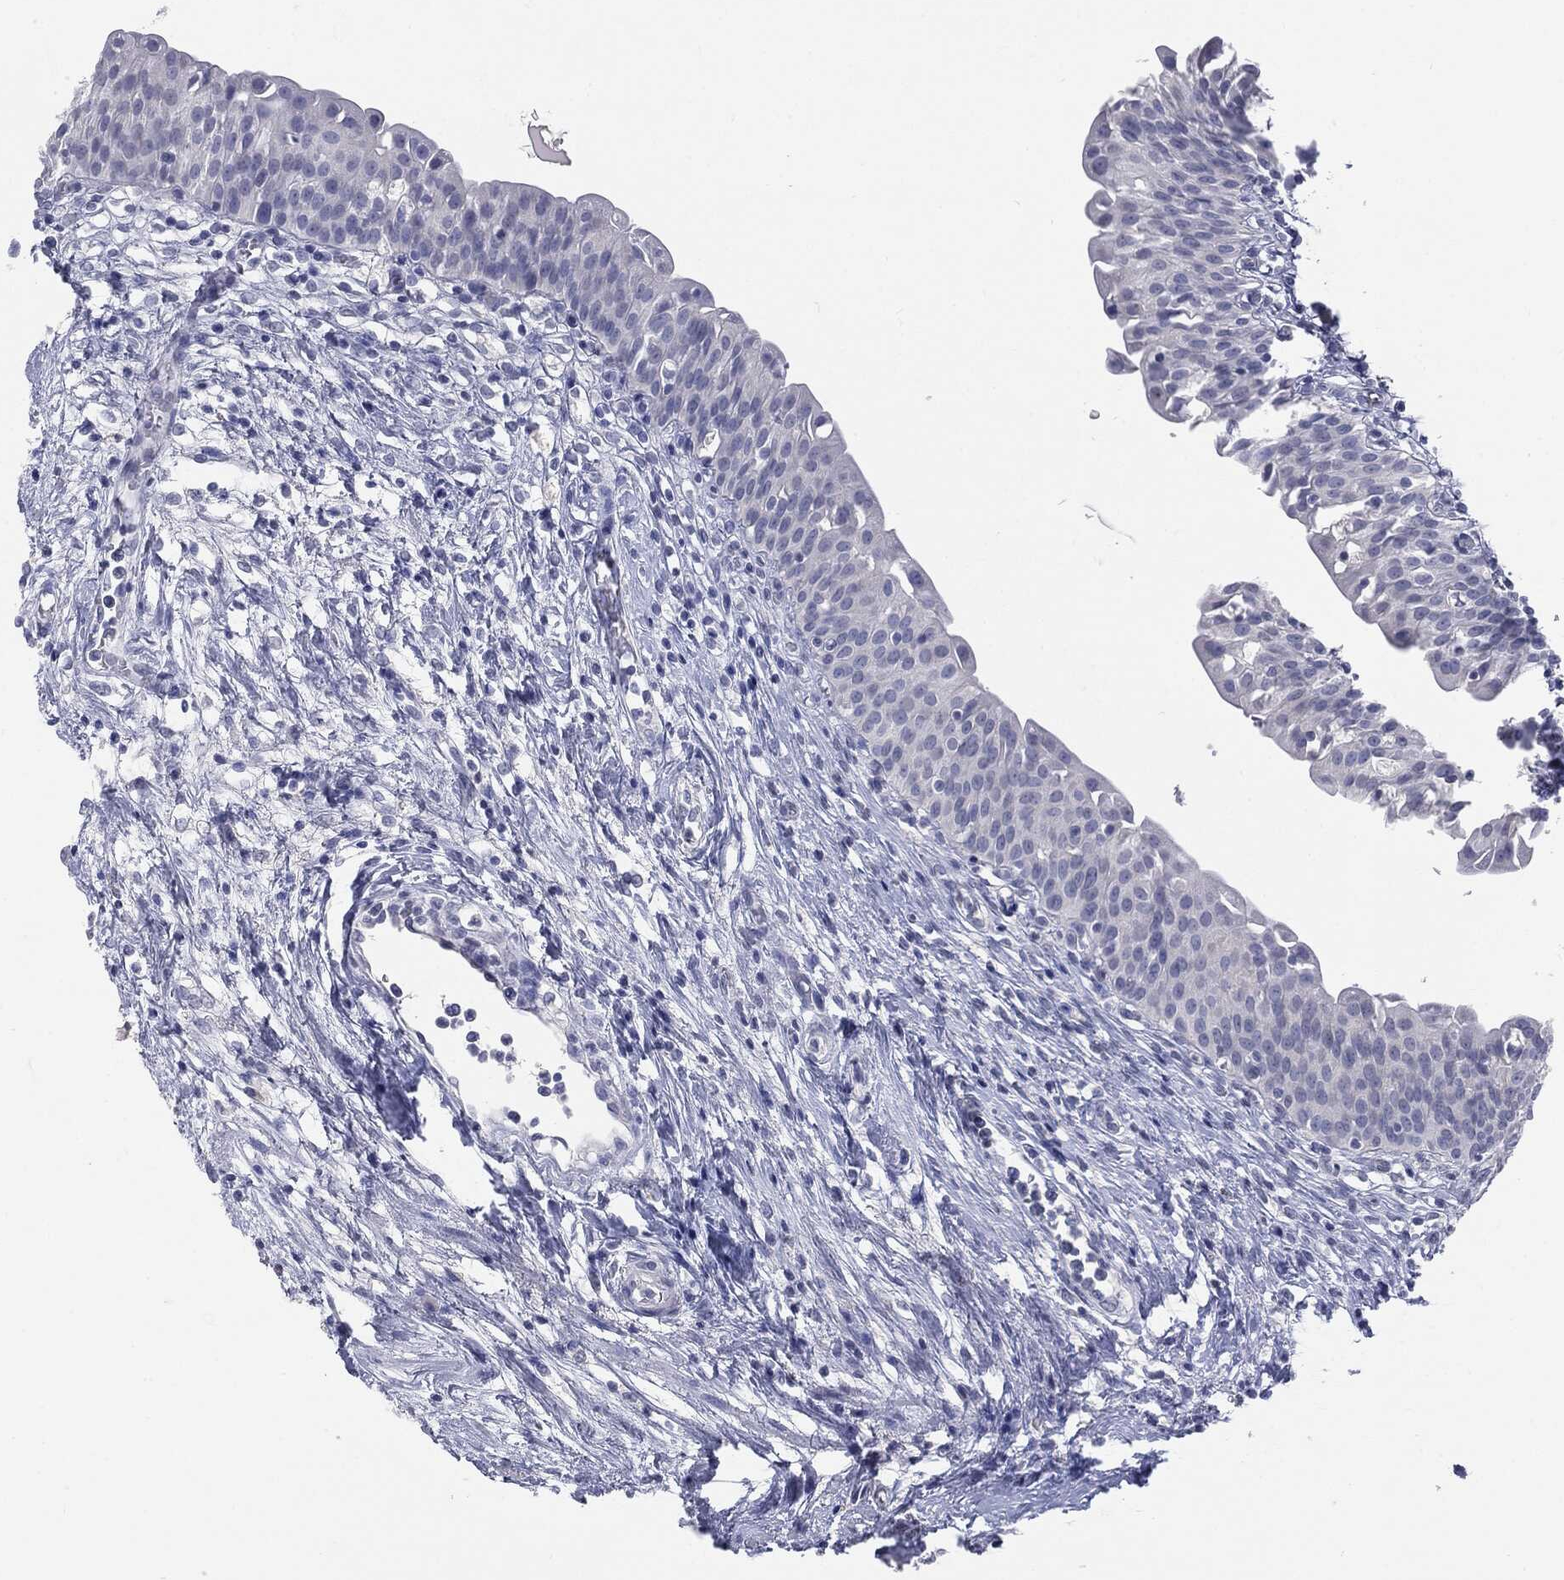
{"staining": {"intensity": "negative", "quantity": "none", "location": "none"}, "tissue": "urinary bladder", "cell_type": "Urothelial cells", "image_type": "normal", "snomed": [{"axis": "morphology", "description": "Normal tissue, NOS"}, {"axis": "topography", "description": "Urinary bladder"}], "caption": "Immunohistochemical staining of benign urinary bladder reveals no significant positivity in urothelial cells.", "gene": "TSHB", "patient": {"sex": "male", "age": 76}}